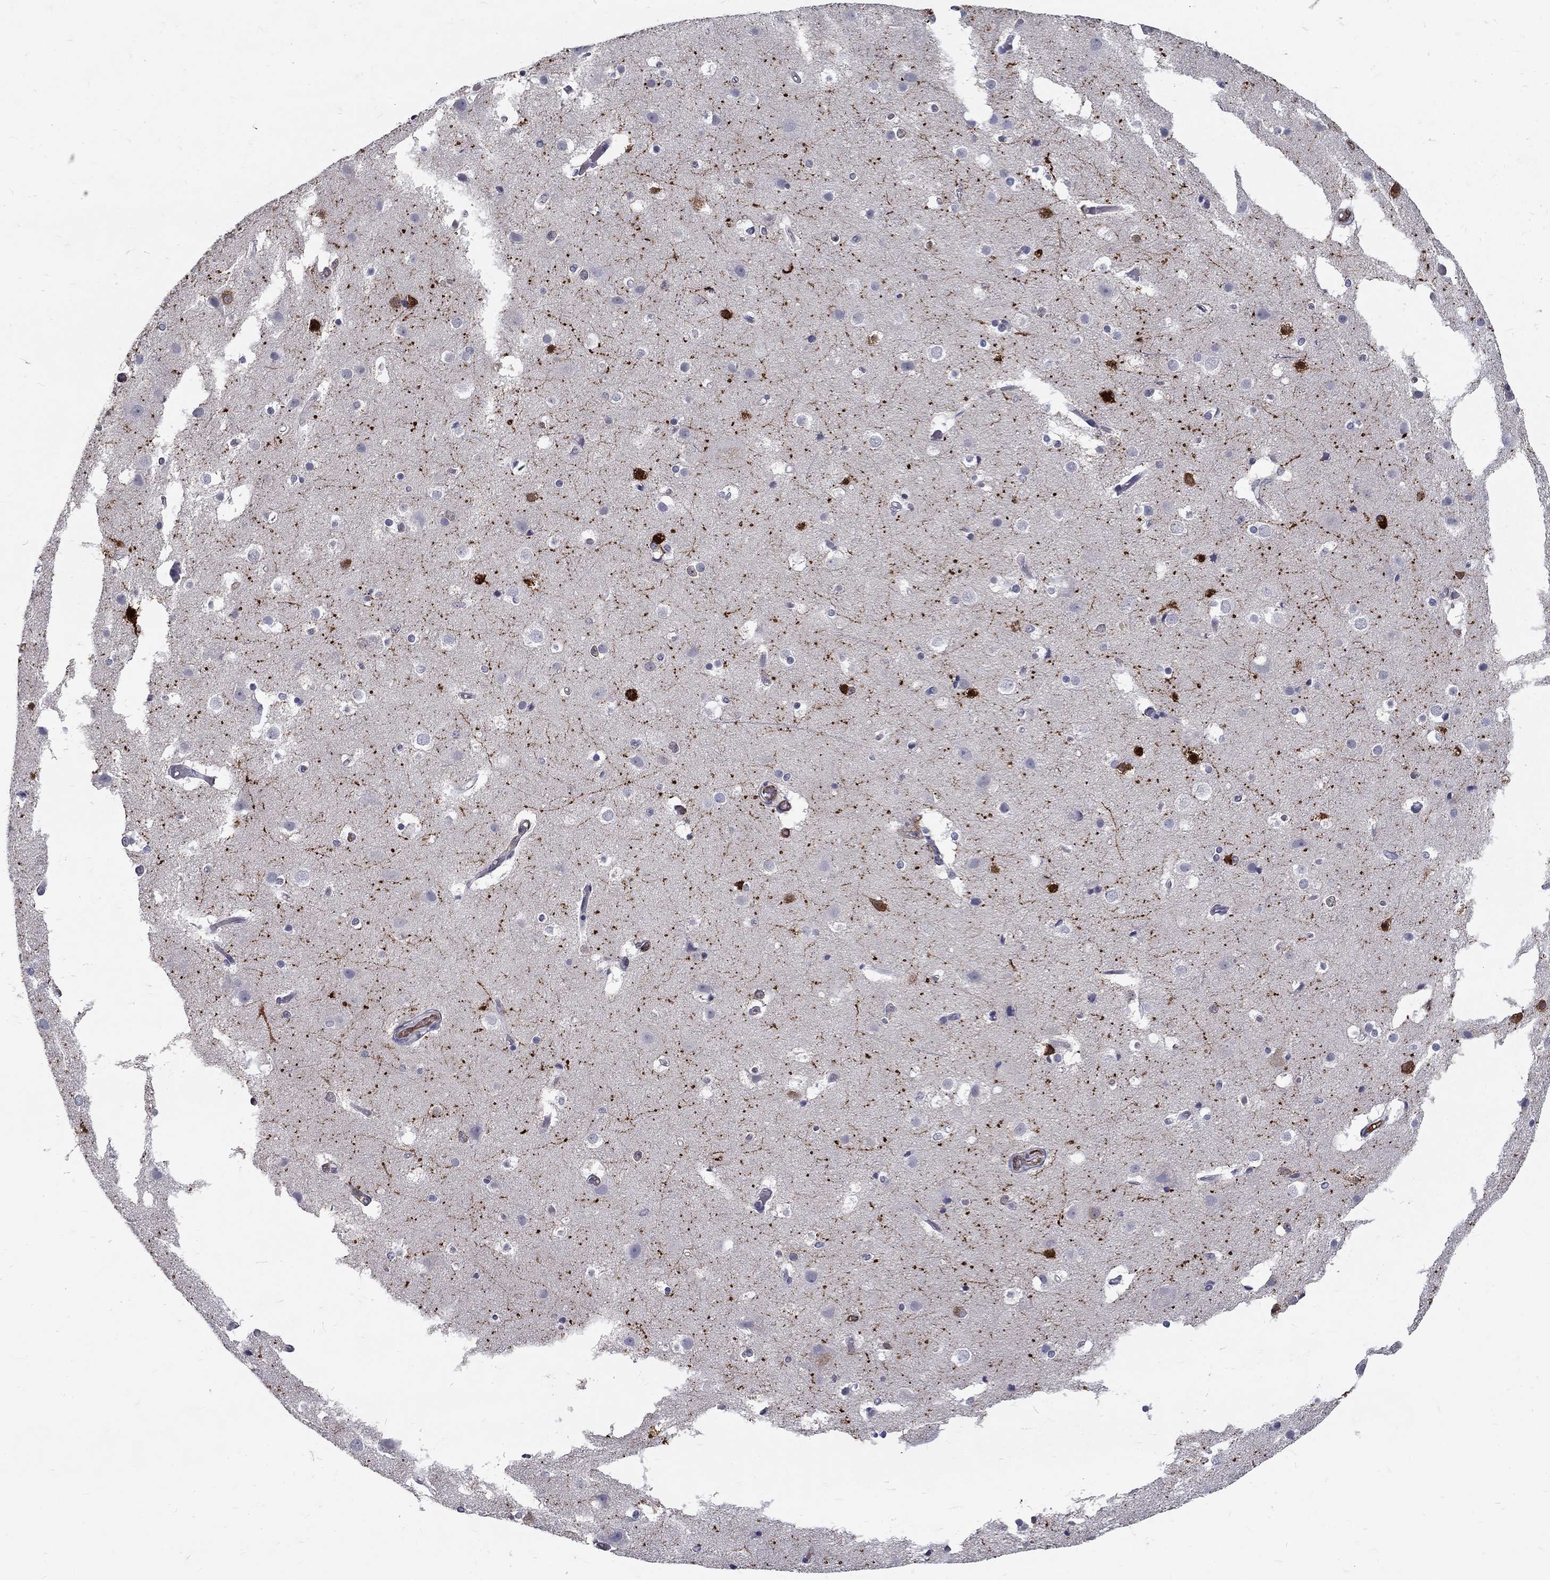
{"staining": {"intensity": "moderate", "quantity": "<25%", "location": "cytoplasmic/membranous"}, "tissue": "cerebral cortex", "cell_type": "Endothelial cells", "image_type": "normal", "snomed": [{"axis": "morphology", "description": "Normal tissue, NOS"}, {"axis": "topography", "description": "Cerebral cortex"}], "caption": "Immunohistochemistry micrograph of benign cerebral cortex: human cerebral cortex stained using immunohistochemistry displays low levels of moderate protein expression localized specifically in the cytoplasmic/membranous of endothelial cells, appearing as a cytoplasmic/membranous brown color.", "gene": "NOS1", "patient": {"sex": "female", "age": 52}}